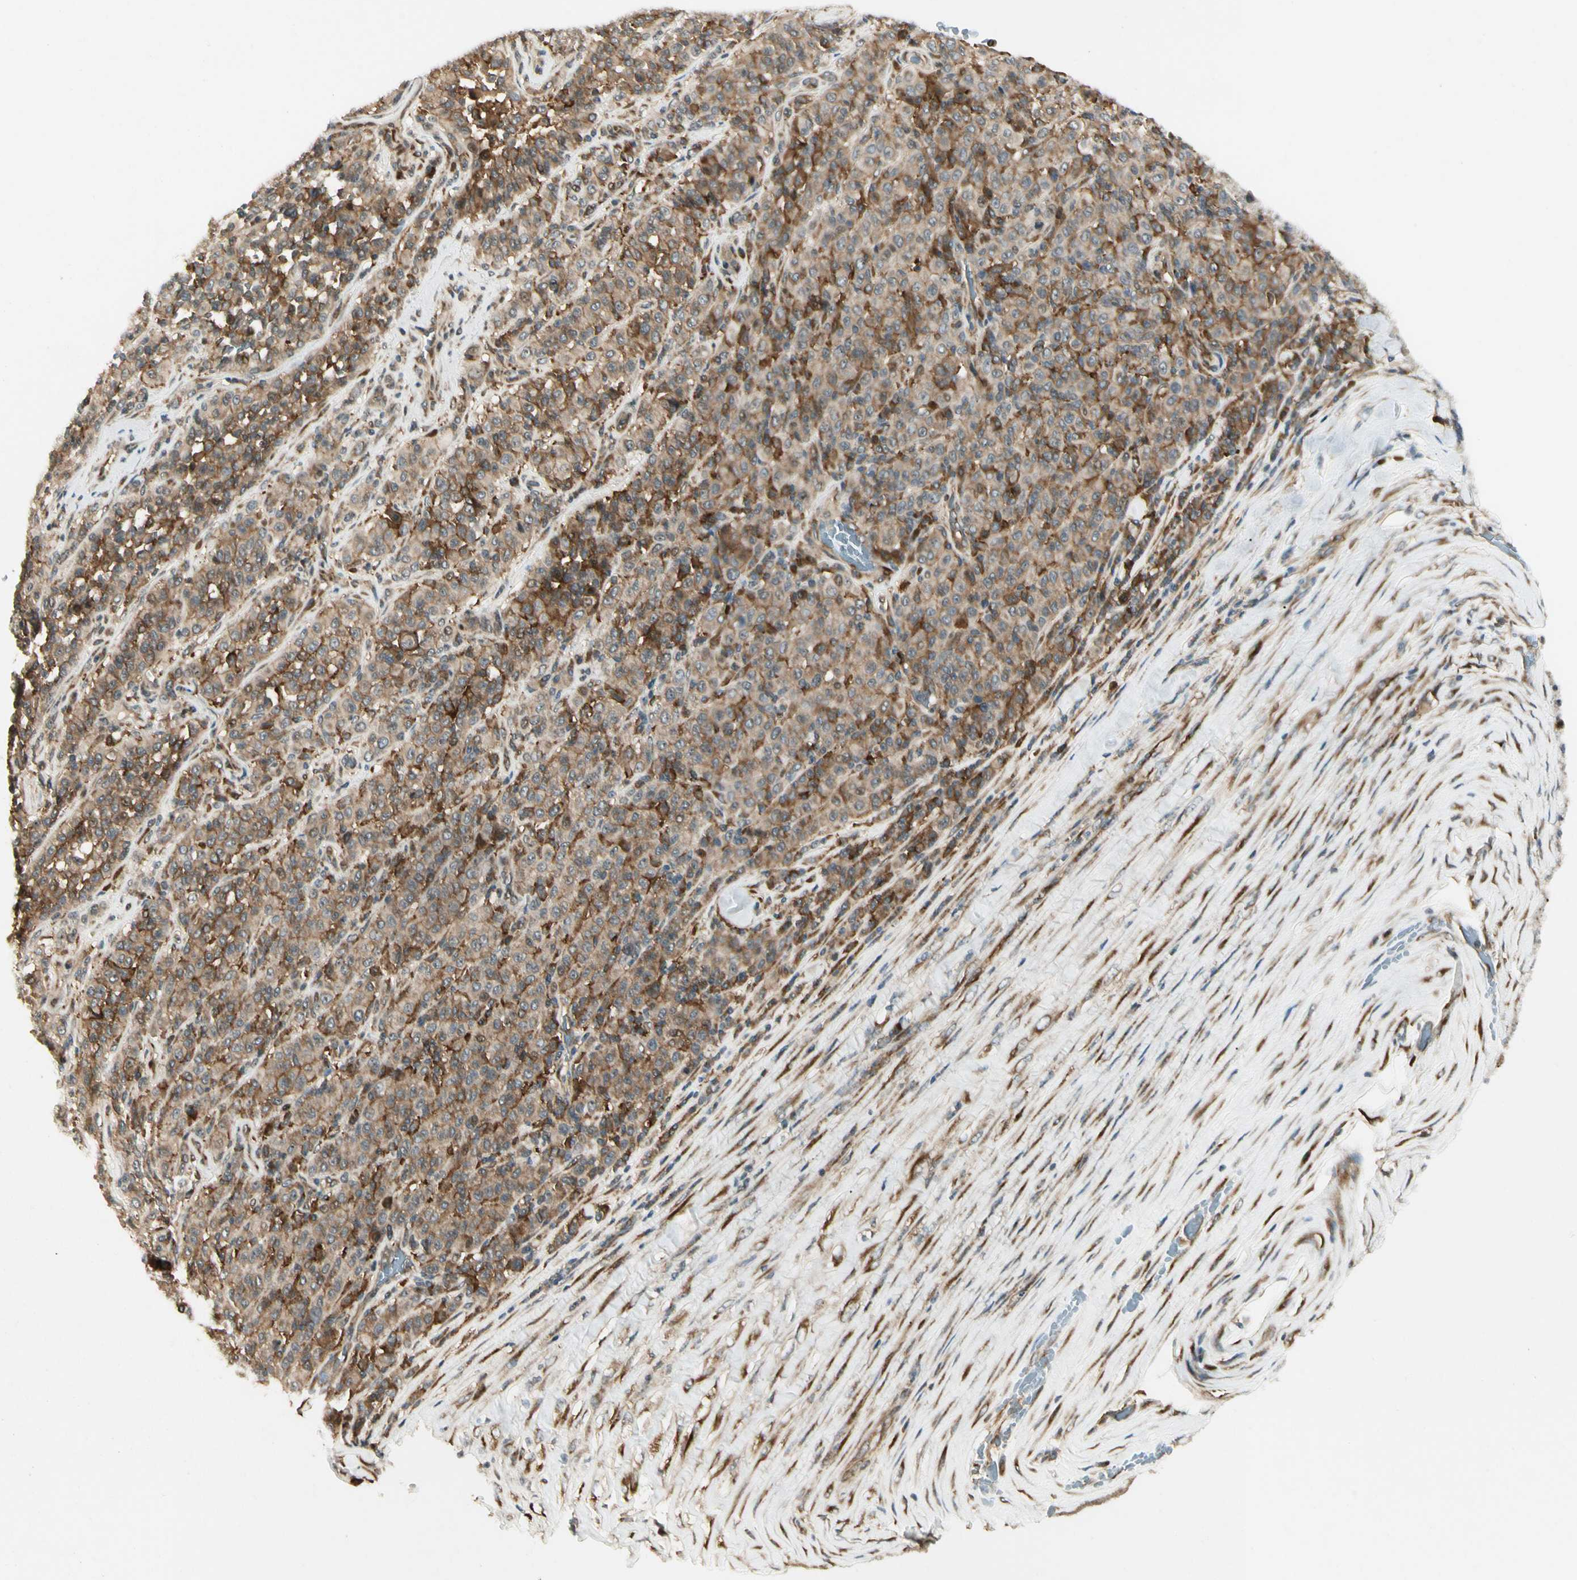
{"staining": {"intensity": "moderate", "quantity": ">75%", "location": "cytoplasmic/membranous"}, "tissue": "melanoma", "cell_type": "Tumor cells", "image_type": "cancer", "snomed": [{"axis": "morphology", "description": "Malignant melanoma, Metastatic site"}, {"axis": "topography", "description": "Pancreas"}], "caption": "The histopathology image shows staining of melanoma, revealing moderate cytoplasmic/membranous protein staining (brown color) within tumor cells.", "gene": "FNDC3B", "patient": {"sex": "female", "age": 30}}